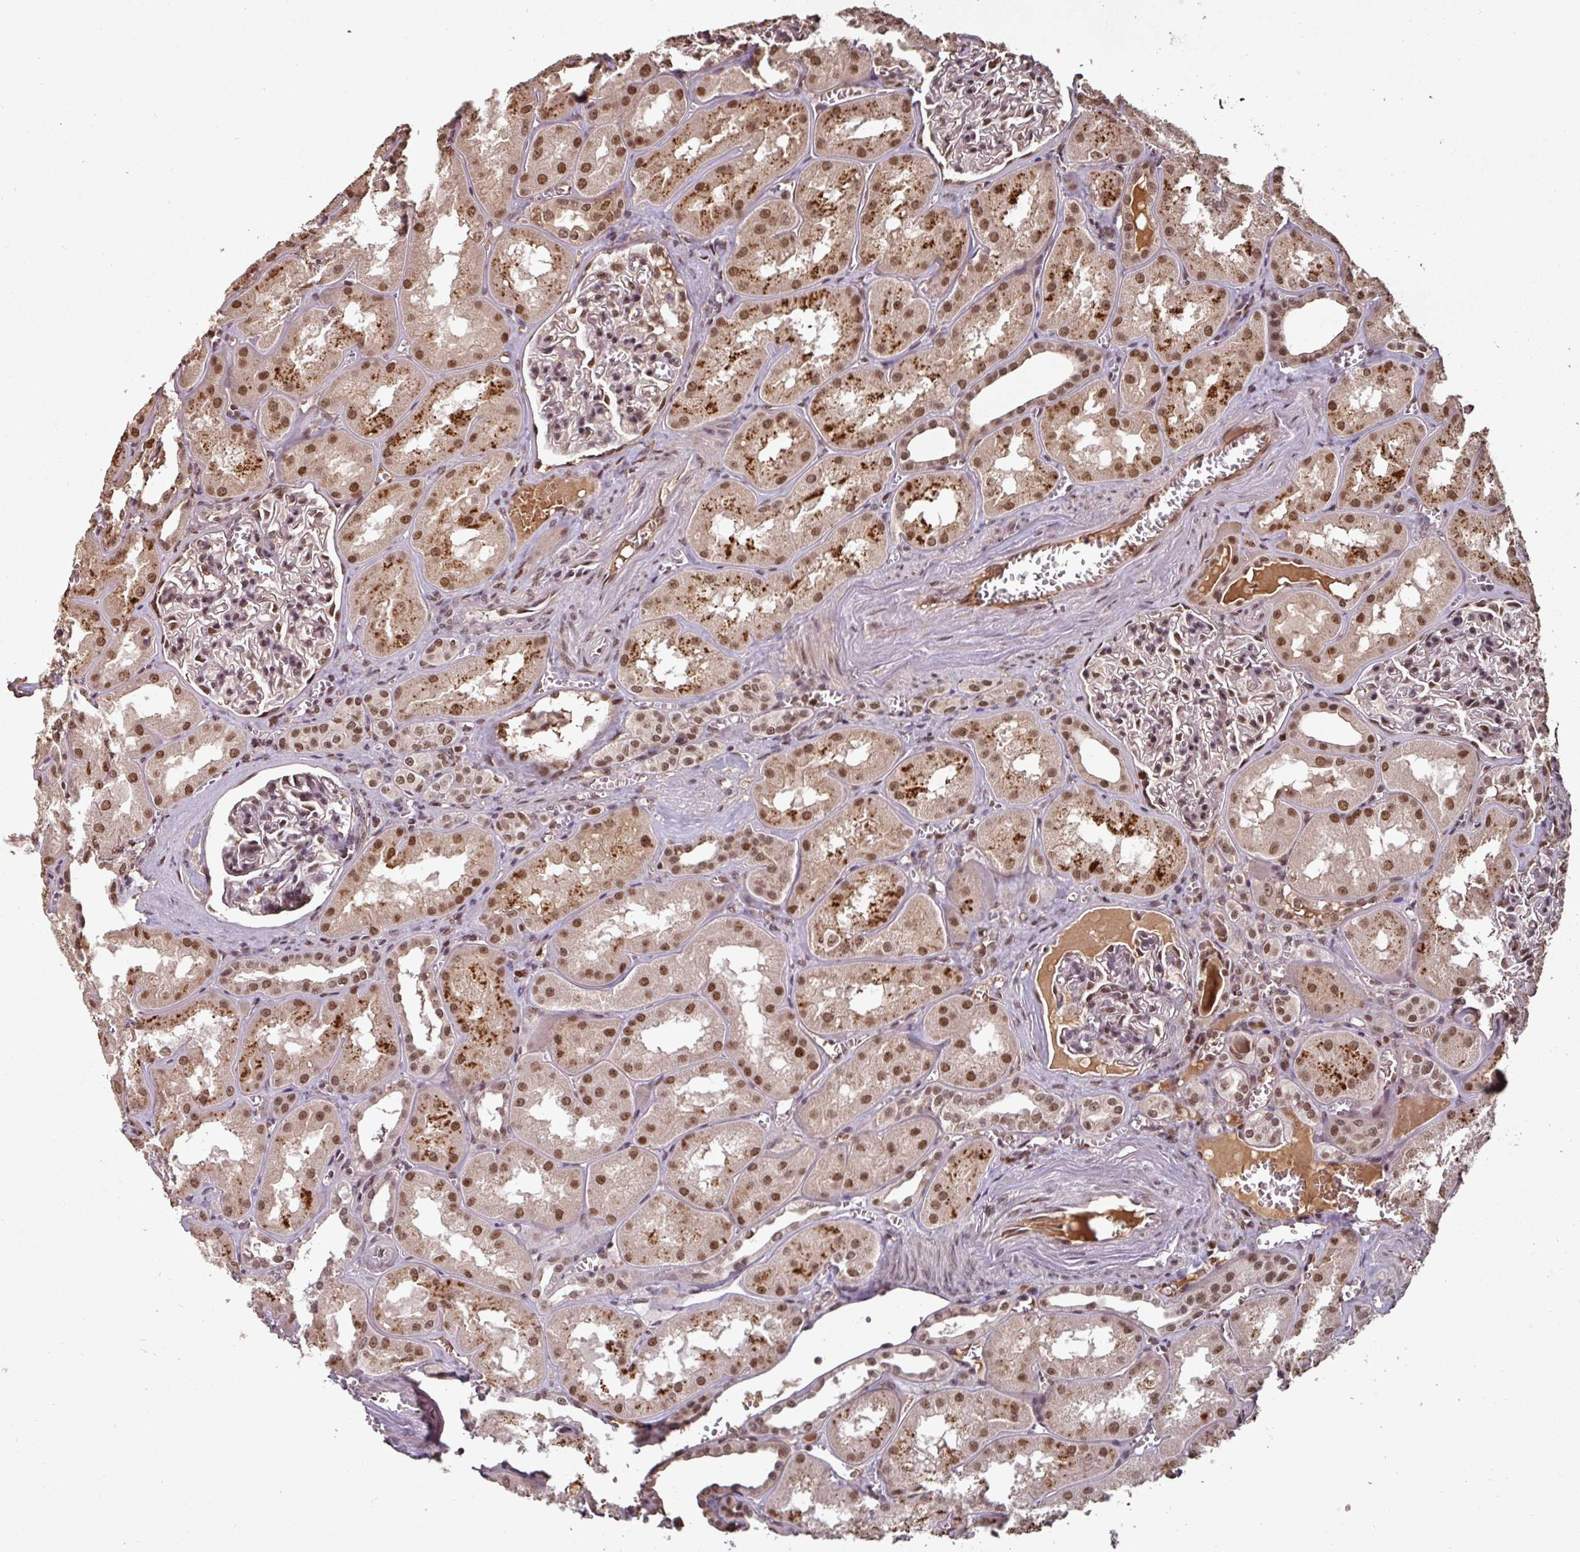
{"staining": {"intensity": "moderate", "quantity": ">75%", "location": "nuclear"}, "tissue": "kidney", "cell_type": "Cells in glomeruli", "image_type": "normal", "snomed": [{"axis": "morphology", "description": "Normal tissue, NOS"}, {"axis": "topography", "description": "Kidney"}], "caption": "Immunohistochemistry (IHC) of normal kidney displays medium levels of moderate nuclear staining in approximately >75% of cells in glomeruli.", "gene": "POLD1", "patient": {"sex": "male", "age": 61}}